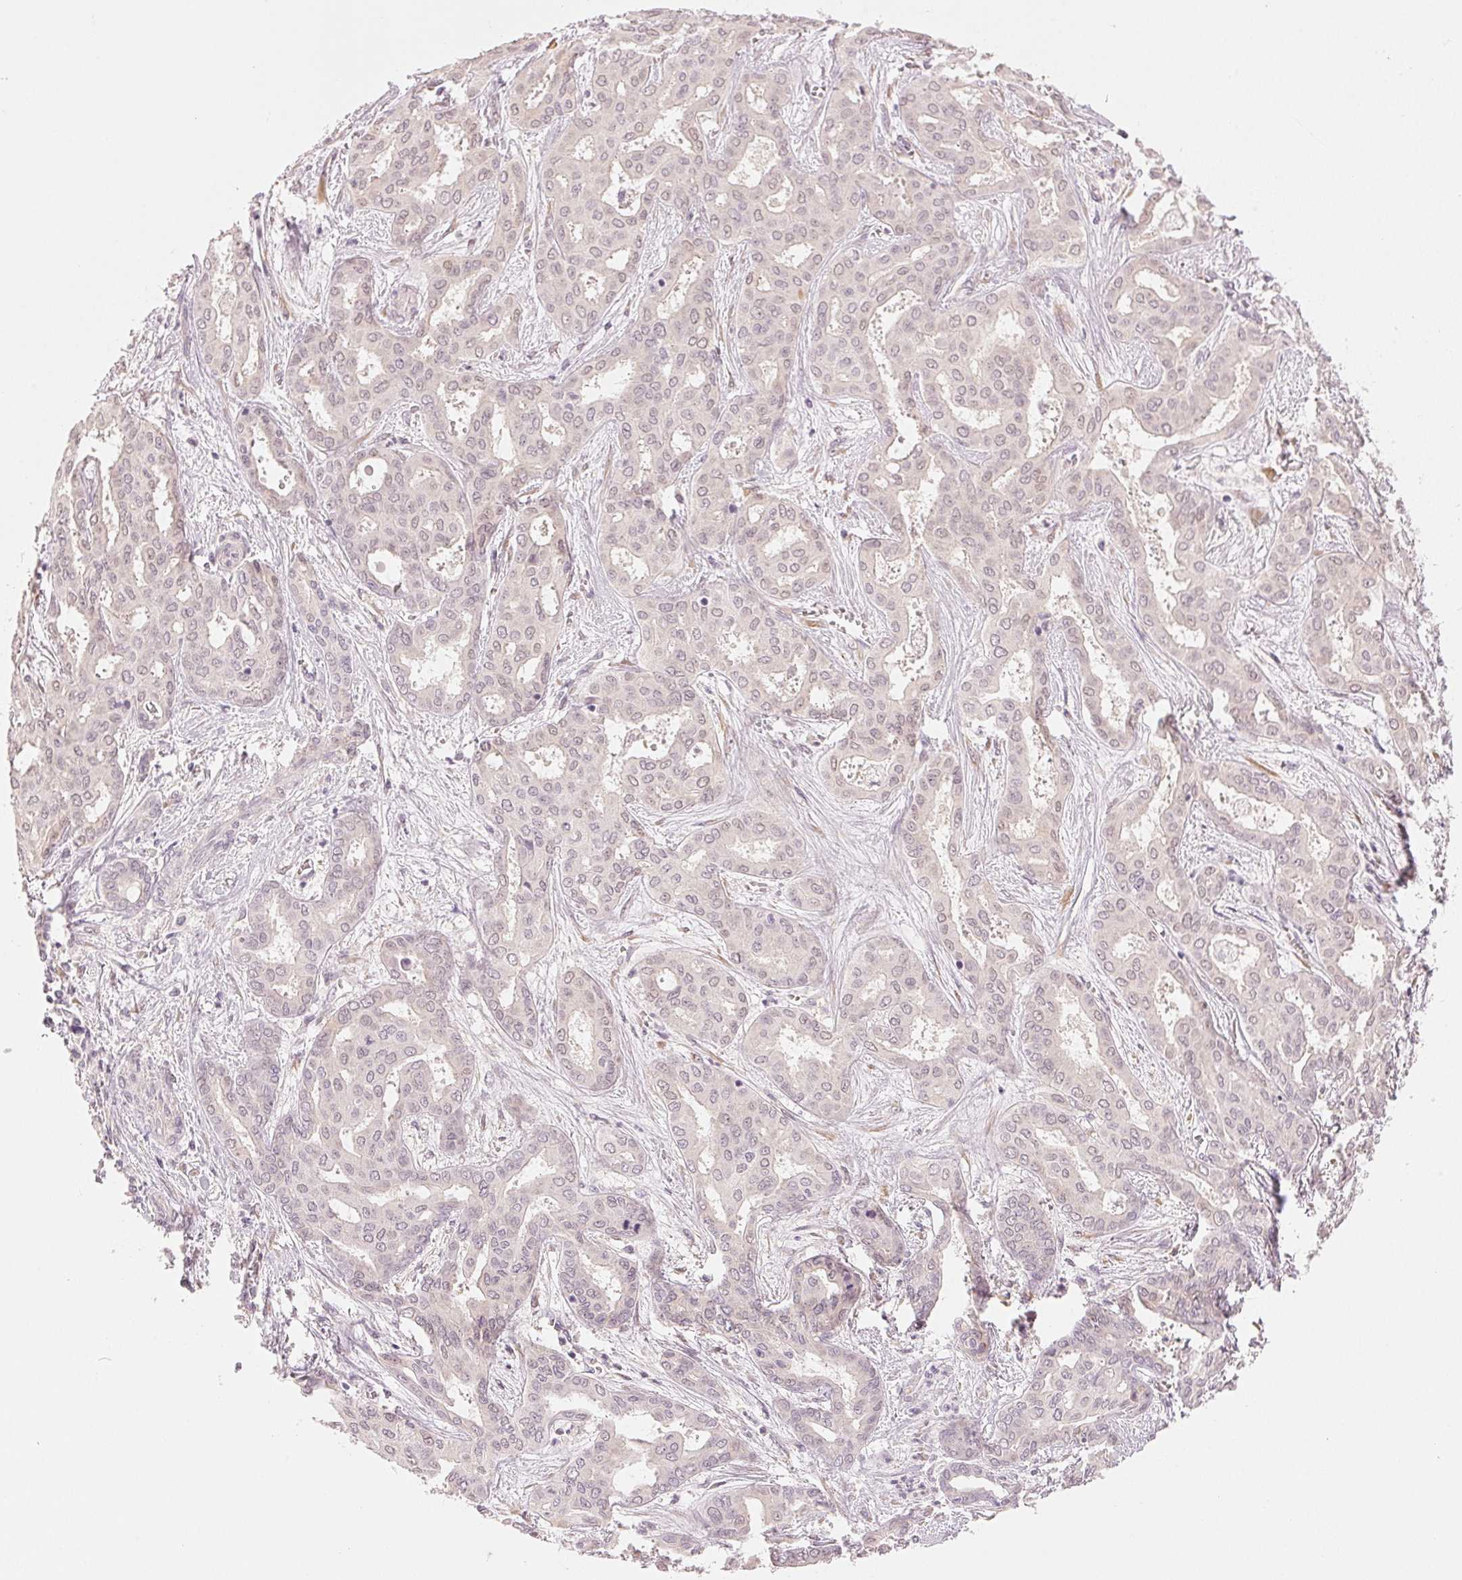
{"staining": {"intensity": "negative", "quantity": "none", "location": "none"}, "tissue": "liver cancer", "cell_type": "Tumor cells", "image_type": "cancer", "snomed": [{"axis": "morphology", "description": "Cholangiocarcinoma"}, {"axis": "topography", "description": "Liver"}], "caption": "This is a micrograph of IHC staining of cholangiocarcinoma (liver), which shows no staining in tumor cells. The staining is performed using DAB brown chromogen with nuclei counter-stained in using hematoxylin.", "gene": "MAP1LC3A", "patient": {"sex": "female", "age": 64}}